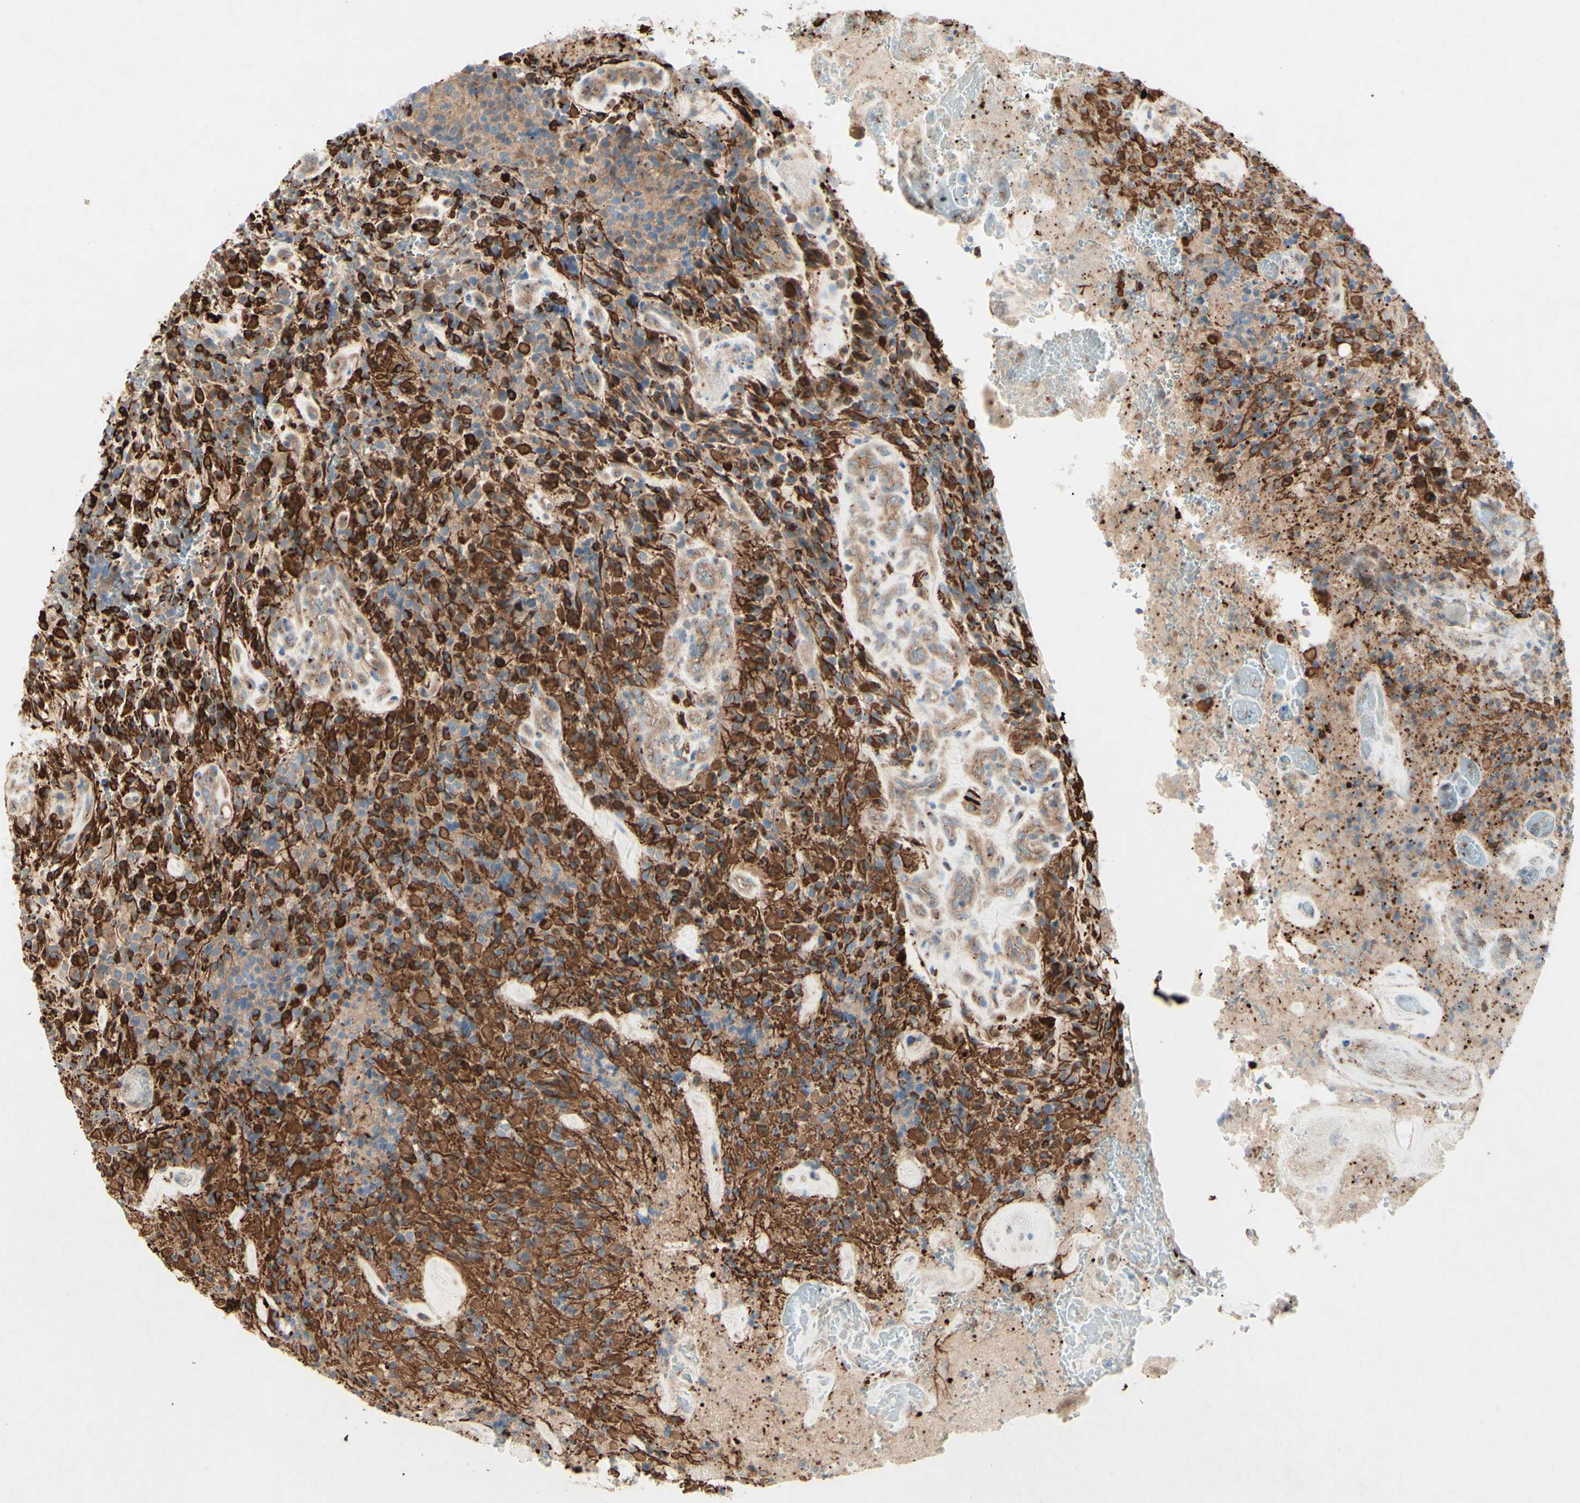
{"staining": {"intensity": "moderate", "quantity": ">75%", "location": "cytoplasmic/membranous"}, "tissue": "glioma", "cell_type": "Tumor cells", "image_type": "cancer", "snomed": [{"axis": "morphology", "description": "Glioma, malignant, High grade"}, {"axis": "topography", "description": "Brain"}], "caption": "Immunohistochemistry (DAB (3,3'-diaminobenzidine)) staining of glioma reveals moderate cytoplasmic/membranous protein expression in about >75% of tumor cells.", "gene": "MTM1", "patient": {"sex": "male", "age": 71}}